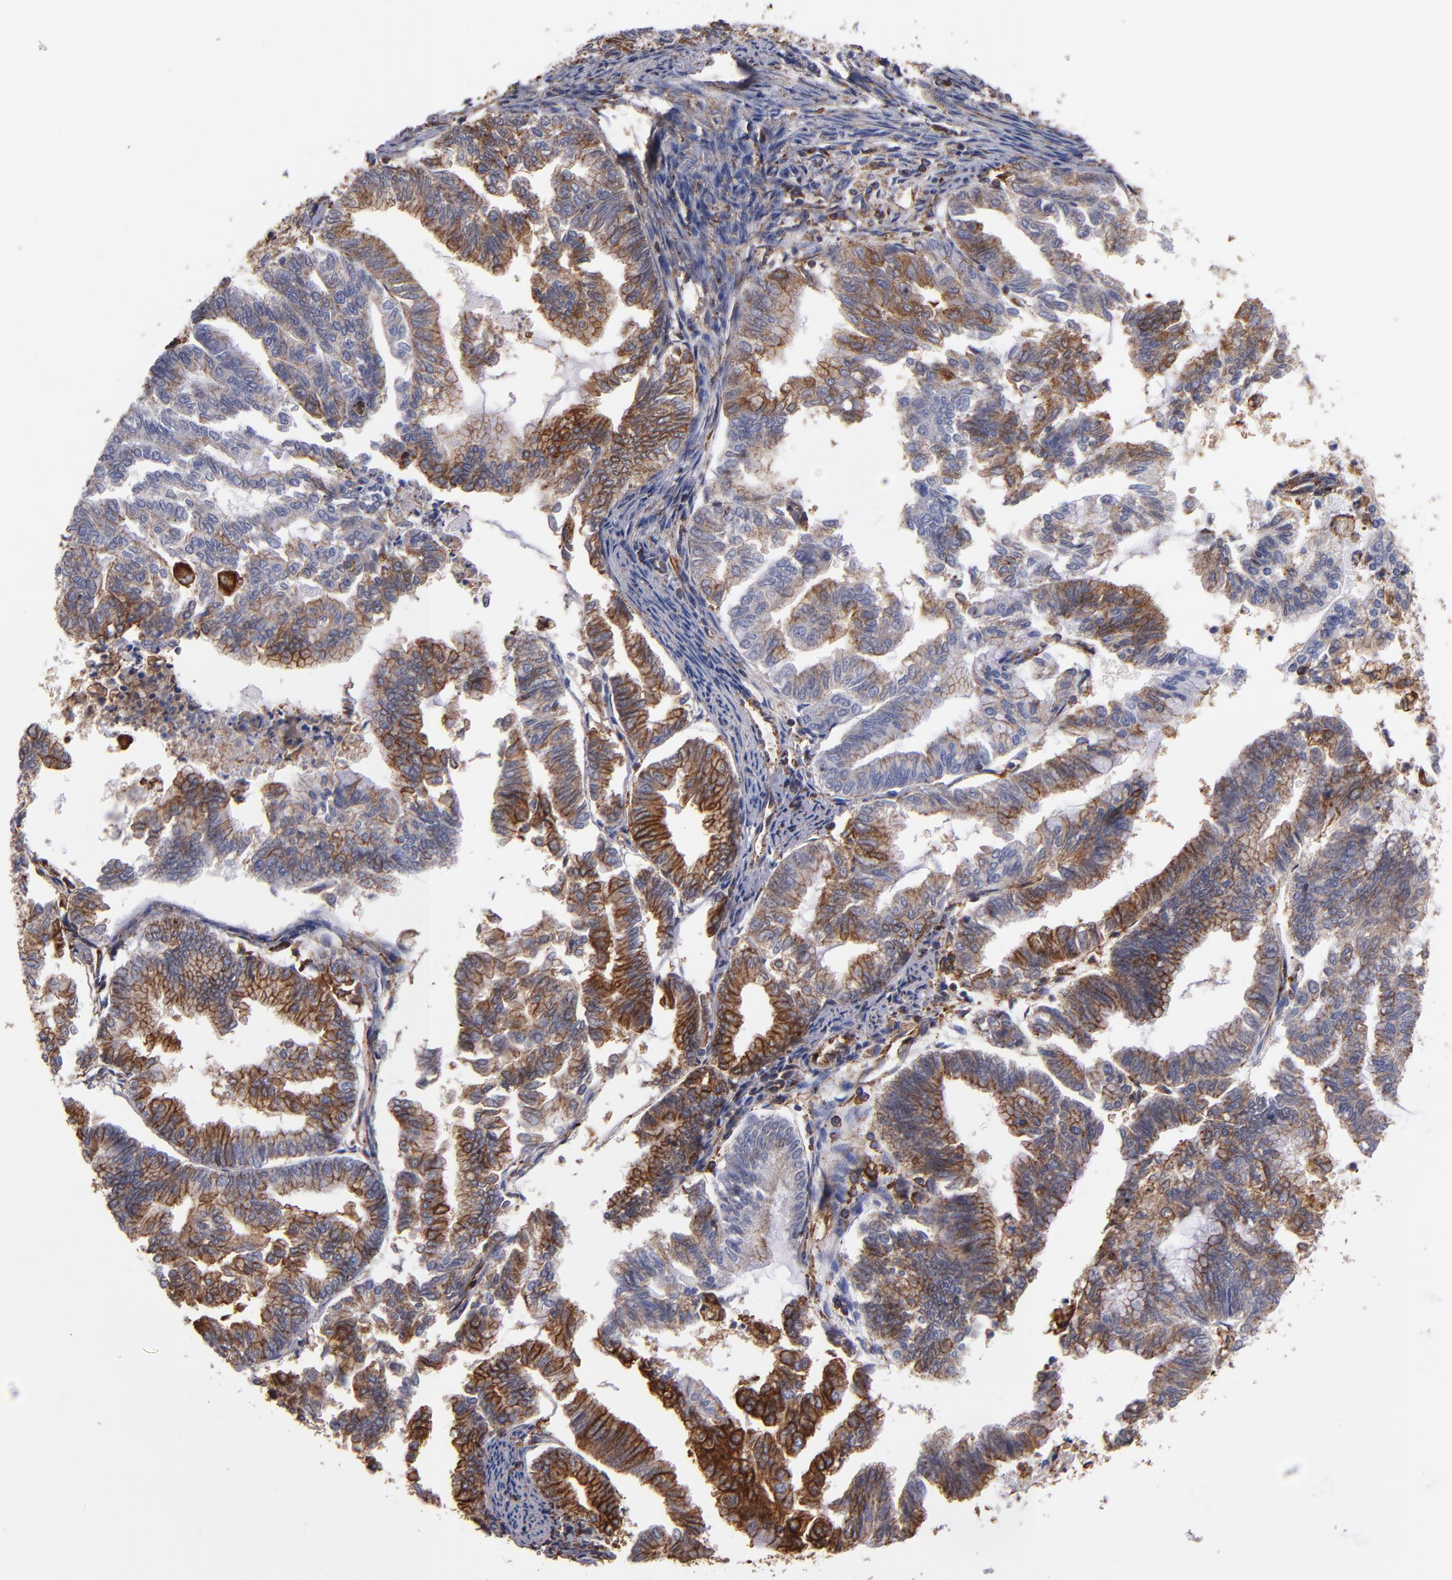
{"staining": {"intensity": "strong", "quantity": "<25%", "location": "cytoplasmic/membranous"}, "tissue": "endometrial cancer", "cell_type": "Tumor cells", "image_type": "cancer", "snomed": [{"axis": "morphology", "description": "Adenocarcinoma, NOS"}, {"axis": "topography", "description": "Endometrium"}], "caption": "Brown immunohistochemical staining in human endometrial cancer displays strong cytoplasmic/membranous expression in approximately <25% of tumor cells.", "gene": "MVP", "patient": {"sex": "female", "age": 79}}